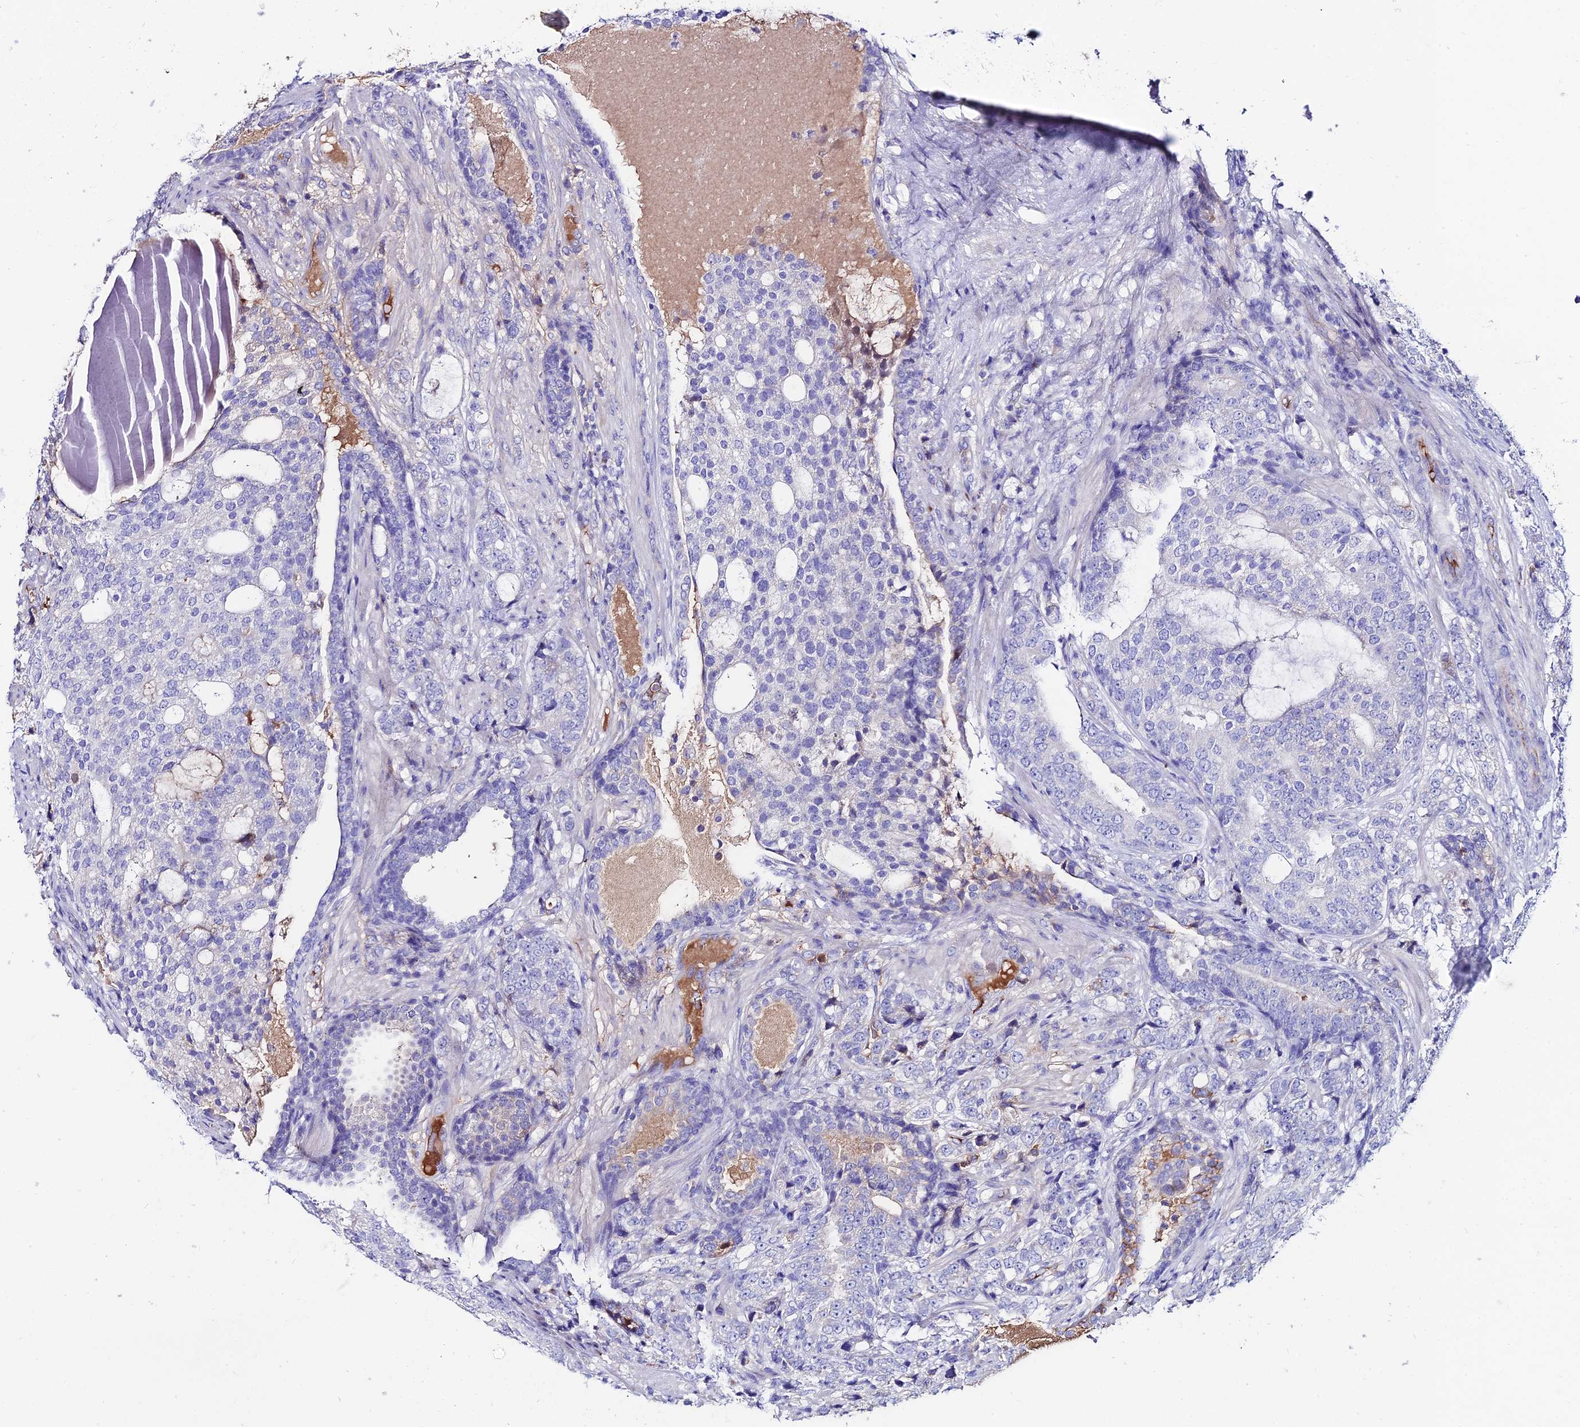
{"staining": {"intensity": "negative", "quantity": "none", "location": "none"}, "tissue": "prostate cancer", "cell_type": "Tumor cells", "image_type": "cancer", "snomed": [{"axis": "morphology", "description": "Adenocarcinoma, High grade"}, {"axis": "topography", "description": "Prostate"}], "caption": "There is no significant expression in tumor cells of prostate high-grade adenocarcinoma.", "gene": "SLC25A16", "patient": {"sex": "male", "age": 67}}